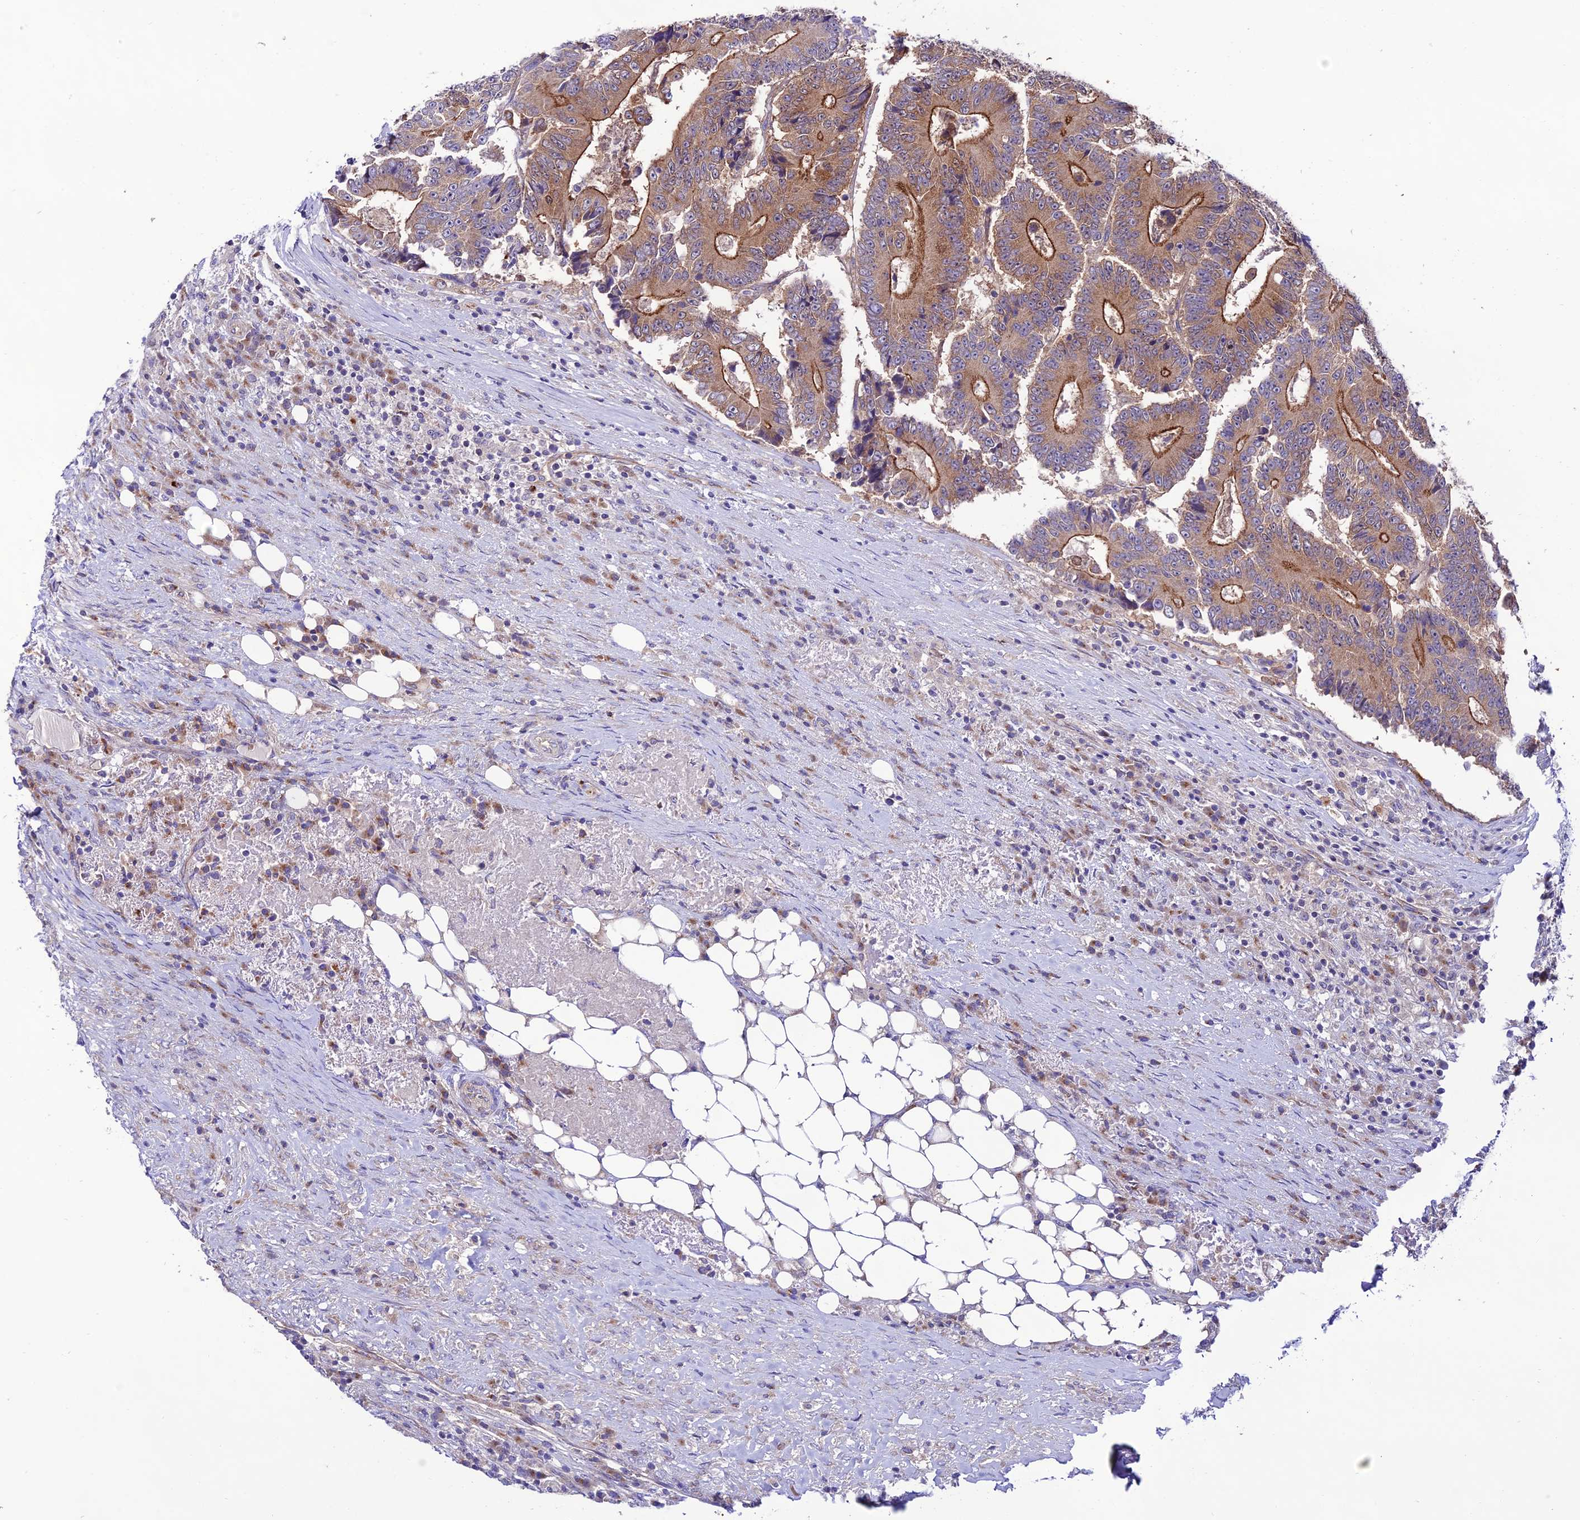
{"staining": {"intensity": "moderate", "quantity": ">75%", "location": "cytoplasmic/membranous"}, "tissue": "colorectal cancer", "cell_type": "Tumor cells", "image_type": "cancer", "snomed": [{"axis": "morphology", "description": "Adenocarcinoma, NOS"}, {"axis": "topography", "description": "Colon"}], "caption": "Tumor cells show medium levels of moderate cytoplasmic/membranous positivity in about >75% of cells in human colorectal cancer (adenocarcinoma).", "gene": "LACTB2", "patient": {"sex": "male", "age": 83}}